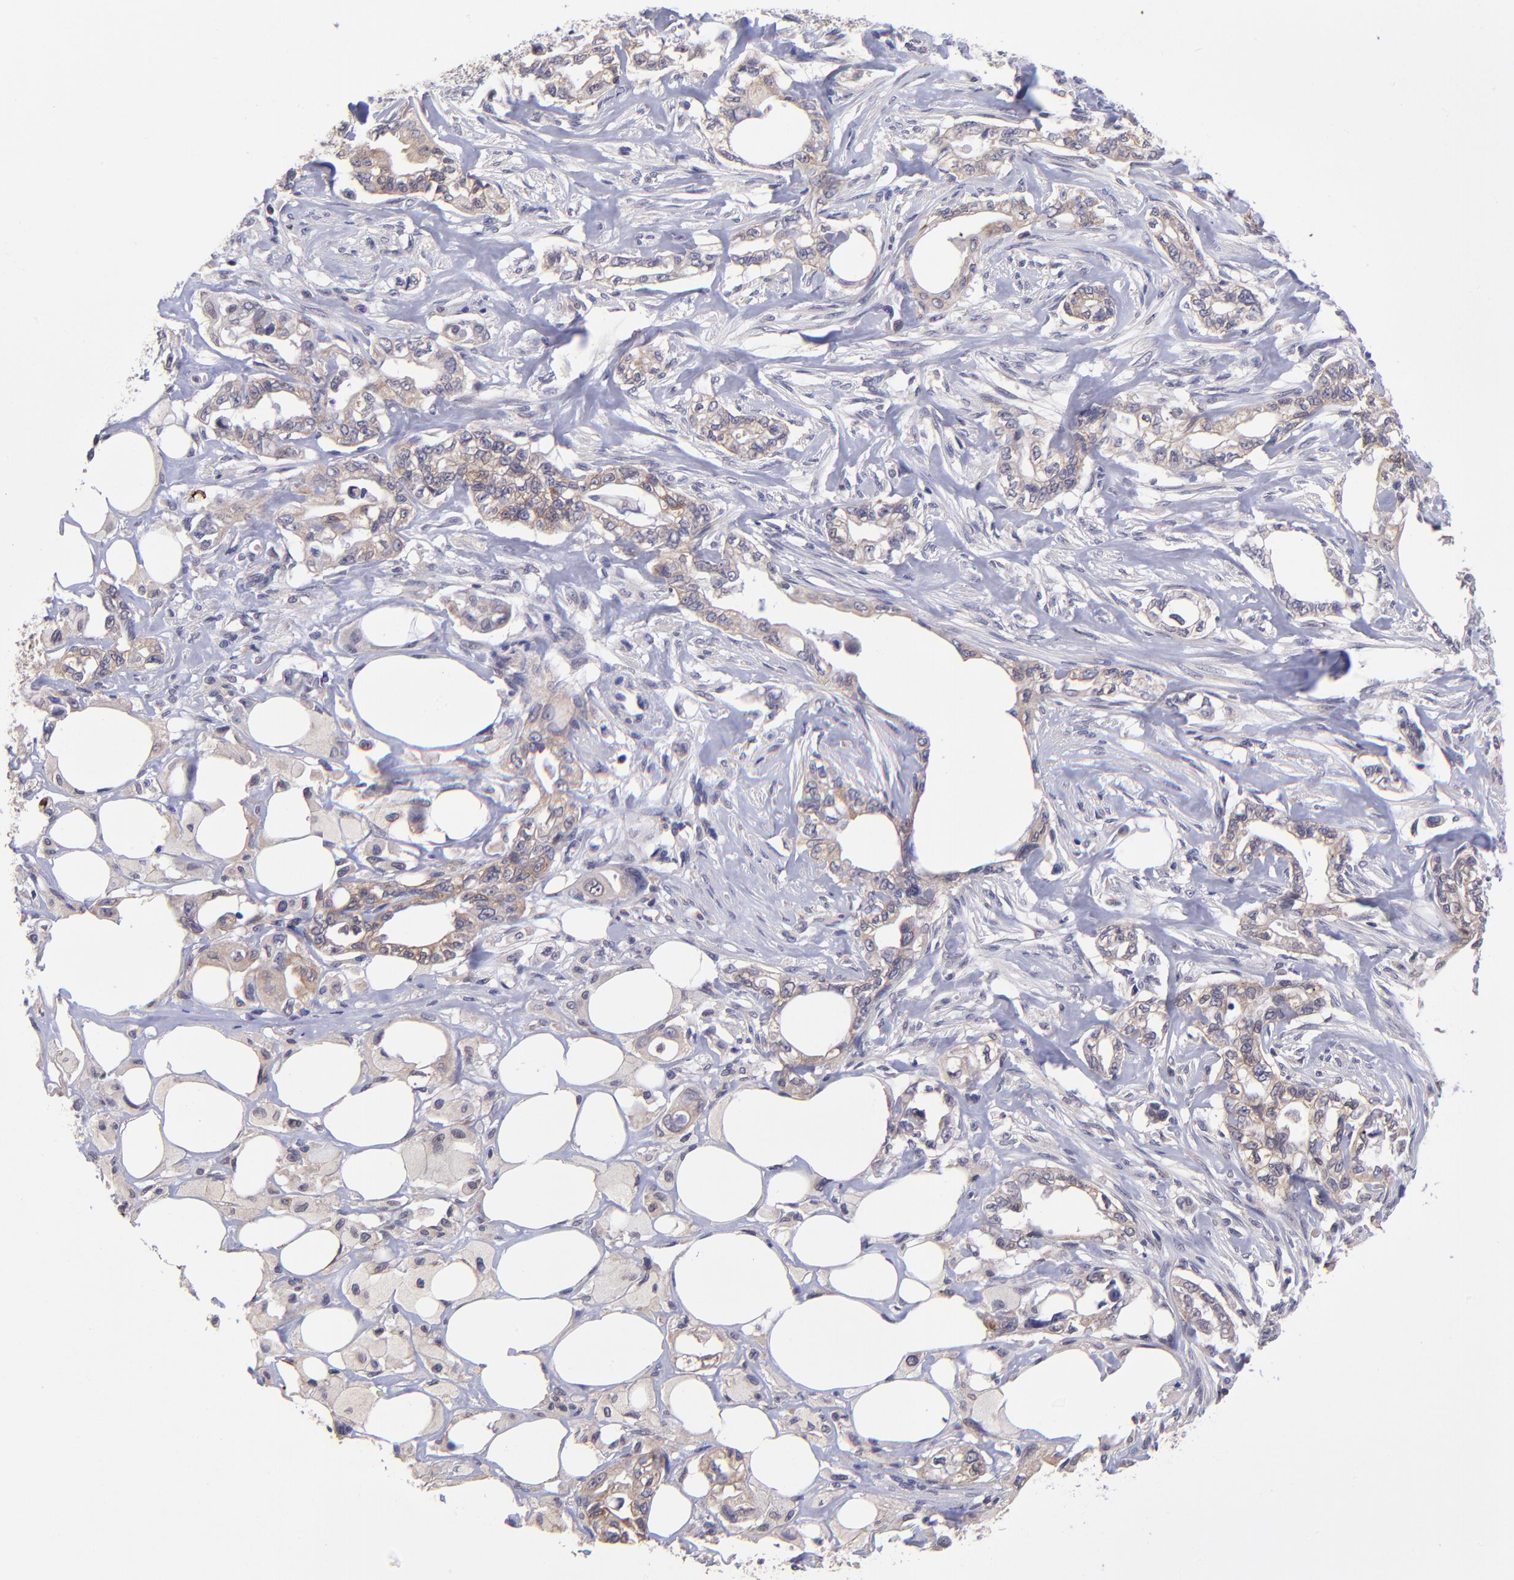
{"staining": {"intensity": "moderate", "quantity": ">75%", "location": "cytoplasmic/membranous"}, "tissue": "pancreatic cancer", "cell_type": "Tumor cells", "image_type": "cancer", "snomed": [{"axis": "morphology", "description": "Normal tissue, NOS"}, {"axis": "topography", "description": "Pancreas"}], "caption": "Moderate cytoplasmic/membranous staining for a protein is present in about >75% of tumor cells of pancreatic cancer using immunohistochemistry.", "gene": "NSF", "patient": {"sex": "male", "age": 42}}